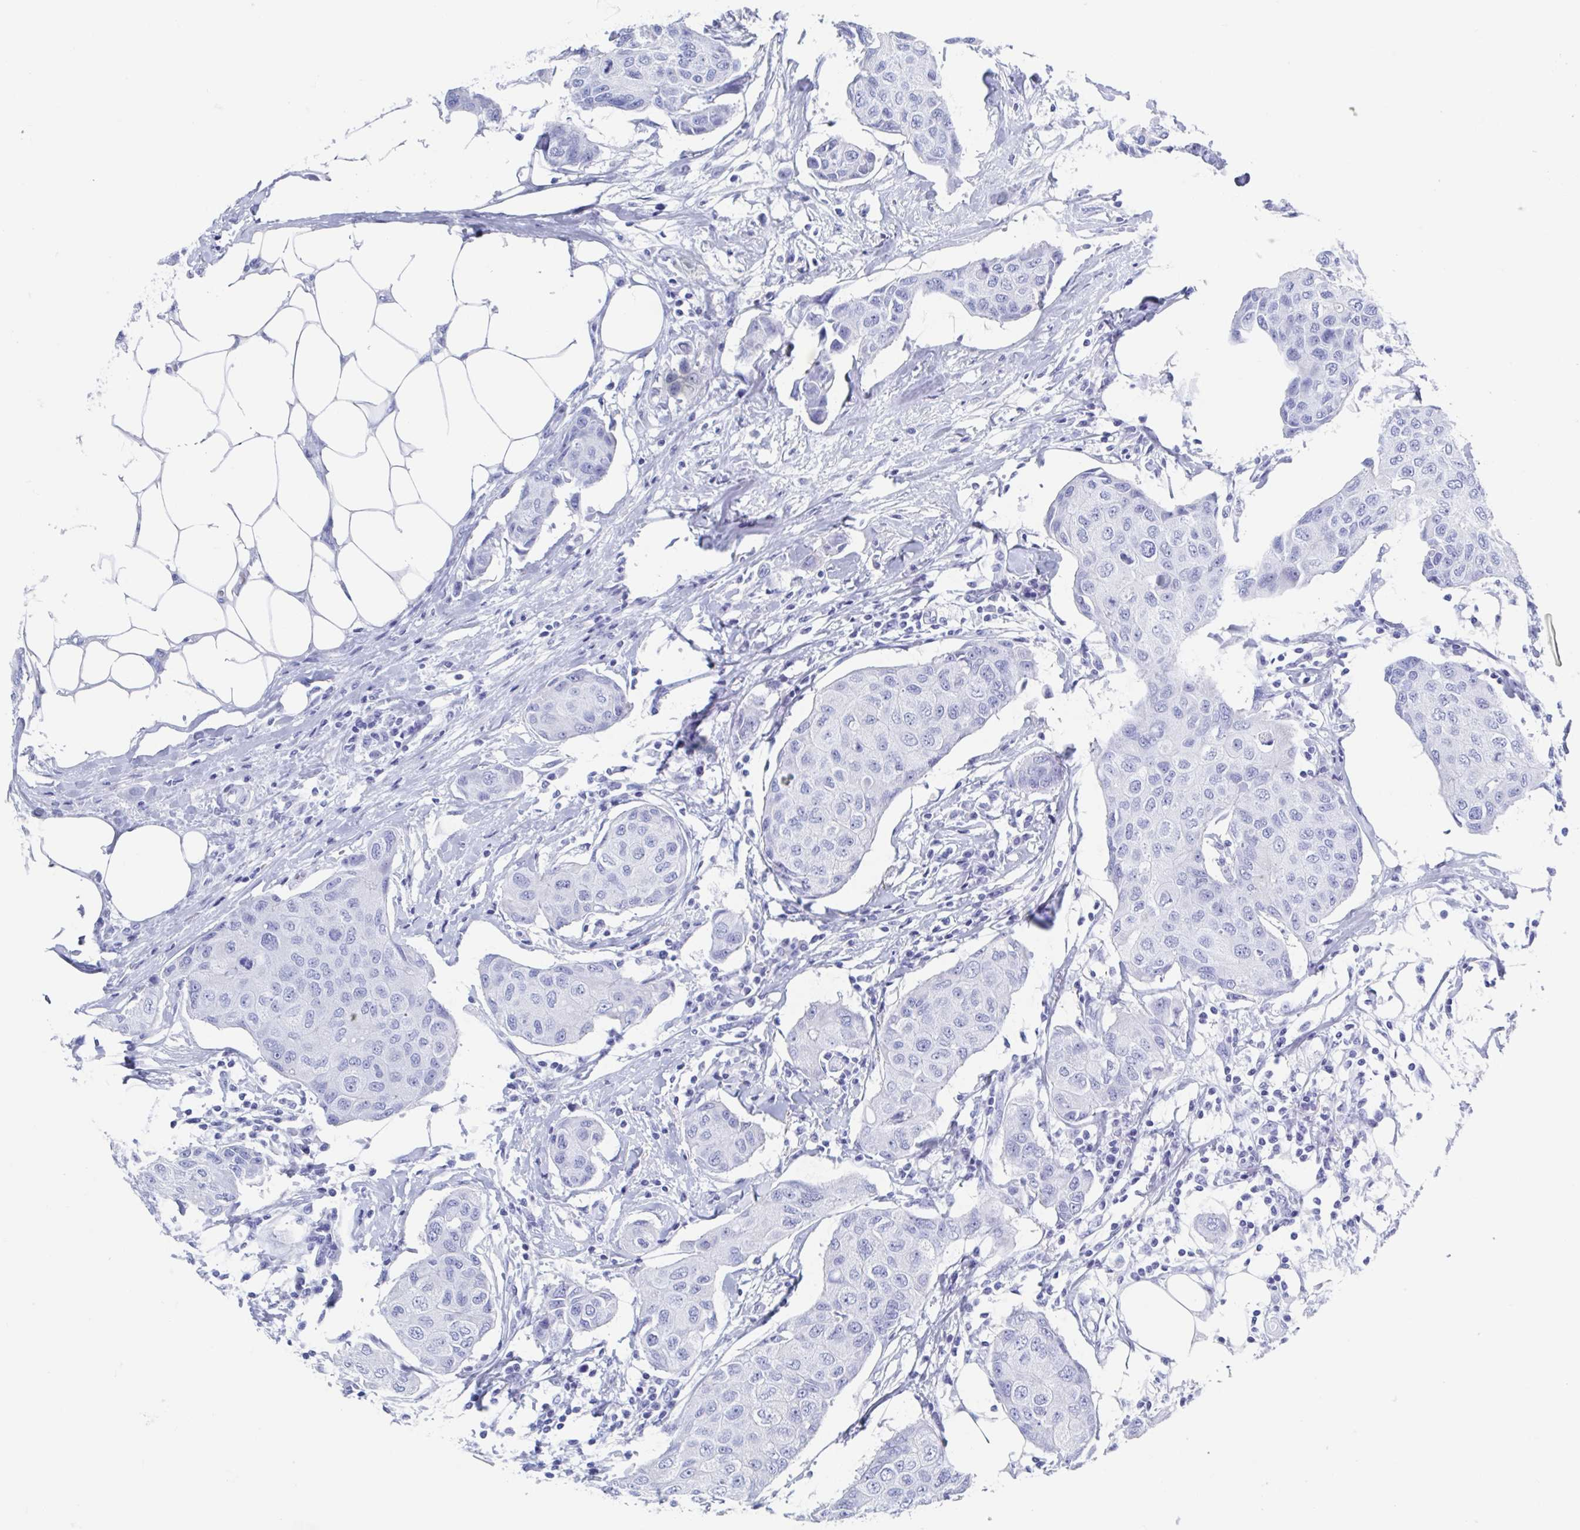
{"staining": {"intensity": "negative", "quantity": "none", "location": "none"}, "tissue": "breast cancer", "cell_type": "Tumor cells", "image_type": "cancer", "snomed": [{"axis": "morphology", "description": "Duct carcinoma"}, {"axis": "topography", "description": "Breast"}, {"axis": "topography", "description": "Lymph node"}], "caption": "This is a histopathology image of immunohistochemistry (IHC) staining of intraductal carcinoma (breast), which shows no expression in tumor cells.", "gene": "C10orf53", "patient": {"sex": "female", "age": 80}}